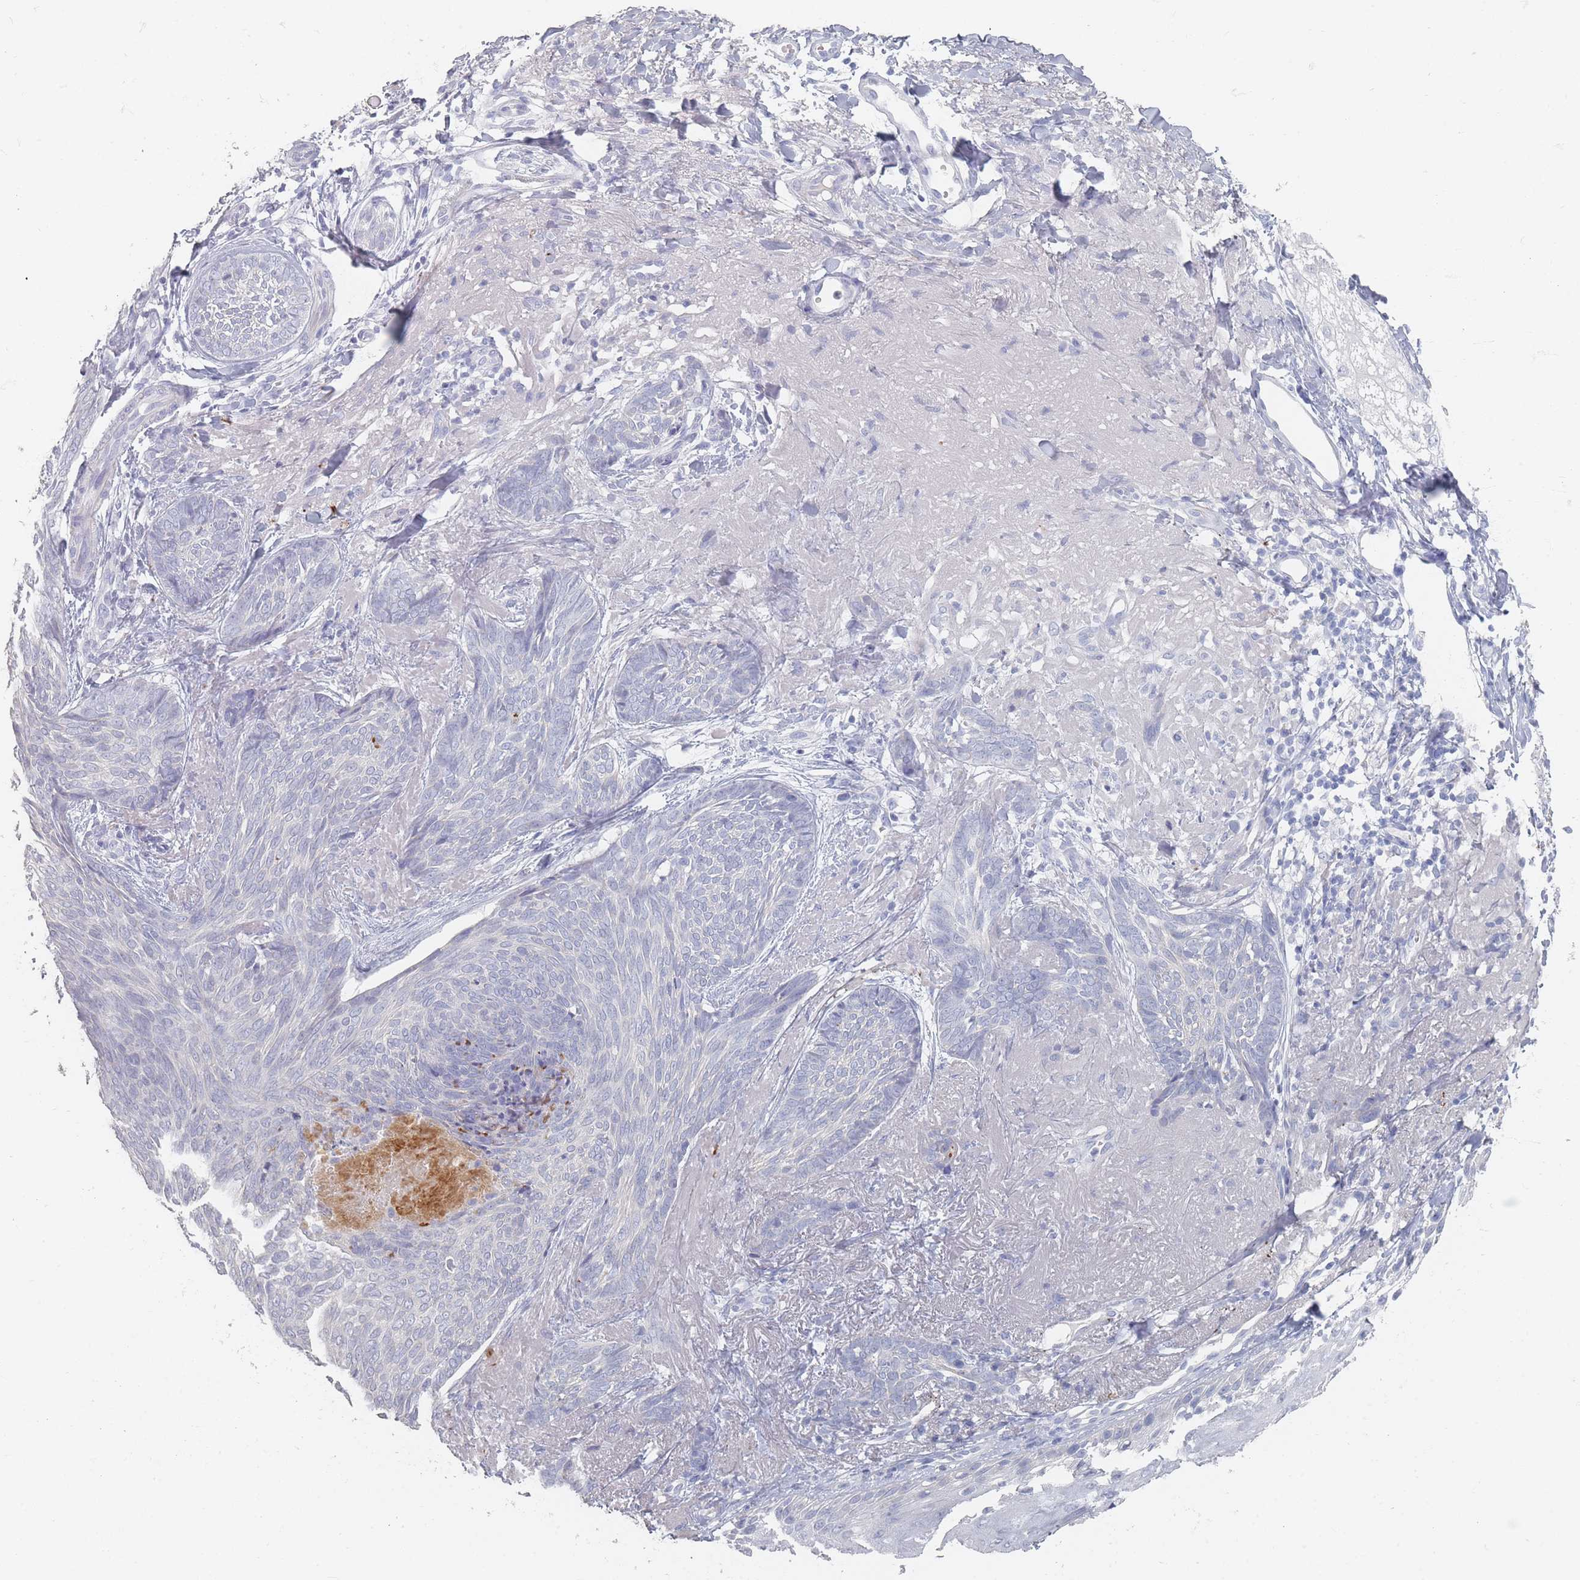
{"staining": {"intensity": "negative", "quantity": "none", "location": "none"}, "tissue": "skin cancer", "cell_type": "Tumor cells", "image_type": "cancer", "snomed": [{"axis": "morphology", "description": "Basal cell carcinoma"}, {"axis": "topography", "description": "Skin"}], "caption": "IHC photomicrograph of neoplastic tissue: human skin cancer (basal cell carcinoma) stained with DAB reveals no significant protein expression in tumor cells. (Stains: DAB (3,3'-diaminobenzidine) immunohistochemistry (IHC) with hematoxylin counter stain, Microscopy: brightfield microscopy at high magnification).", "gene": "HELZ2", "patient": {"sex": "female", "age": 86}}